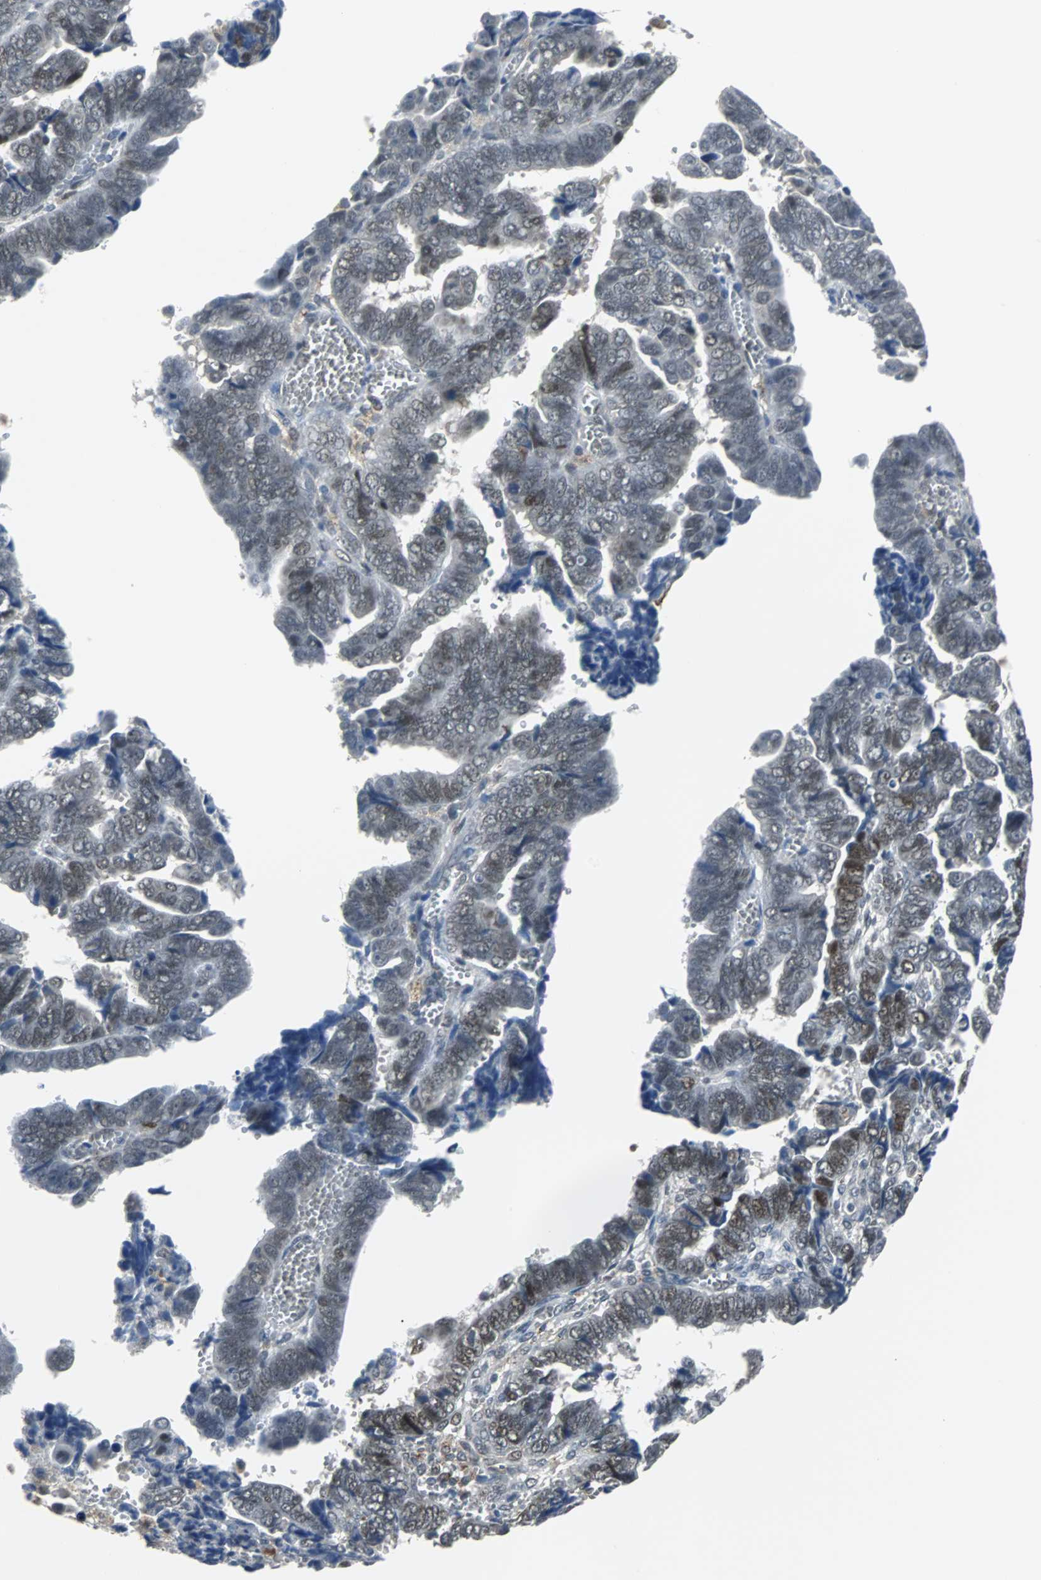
{"staining": {"intensity": "moderate", "quantity": "<25%", "location": "nuclear"}, "tissue": "endometrial cancer", "cell_type": "Tumor cells", "image_type": "cancer", "snomed": [{"axis": "morphology", "description": "Adenocarcinoma, NOS"}, {"axis": "topography", "description": "Endometrium"}], "caption": "Protein expression analysis of adenocarcinoma (endometrial) displays moderate nuclear expression in approximately <25% of tumor cells. (Brightfield microscopy of DAB IHC at high magnification).", "gene": "HLX", "patient": {"sex": "female", "age": 75}}